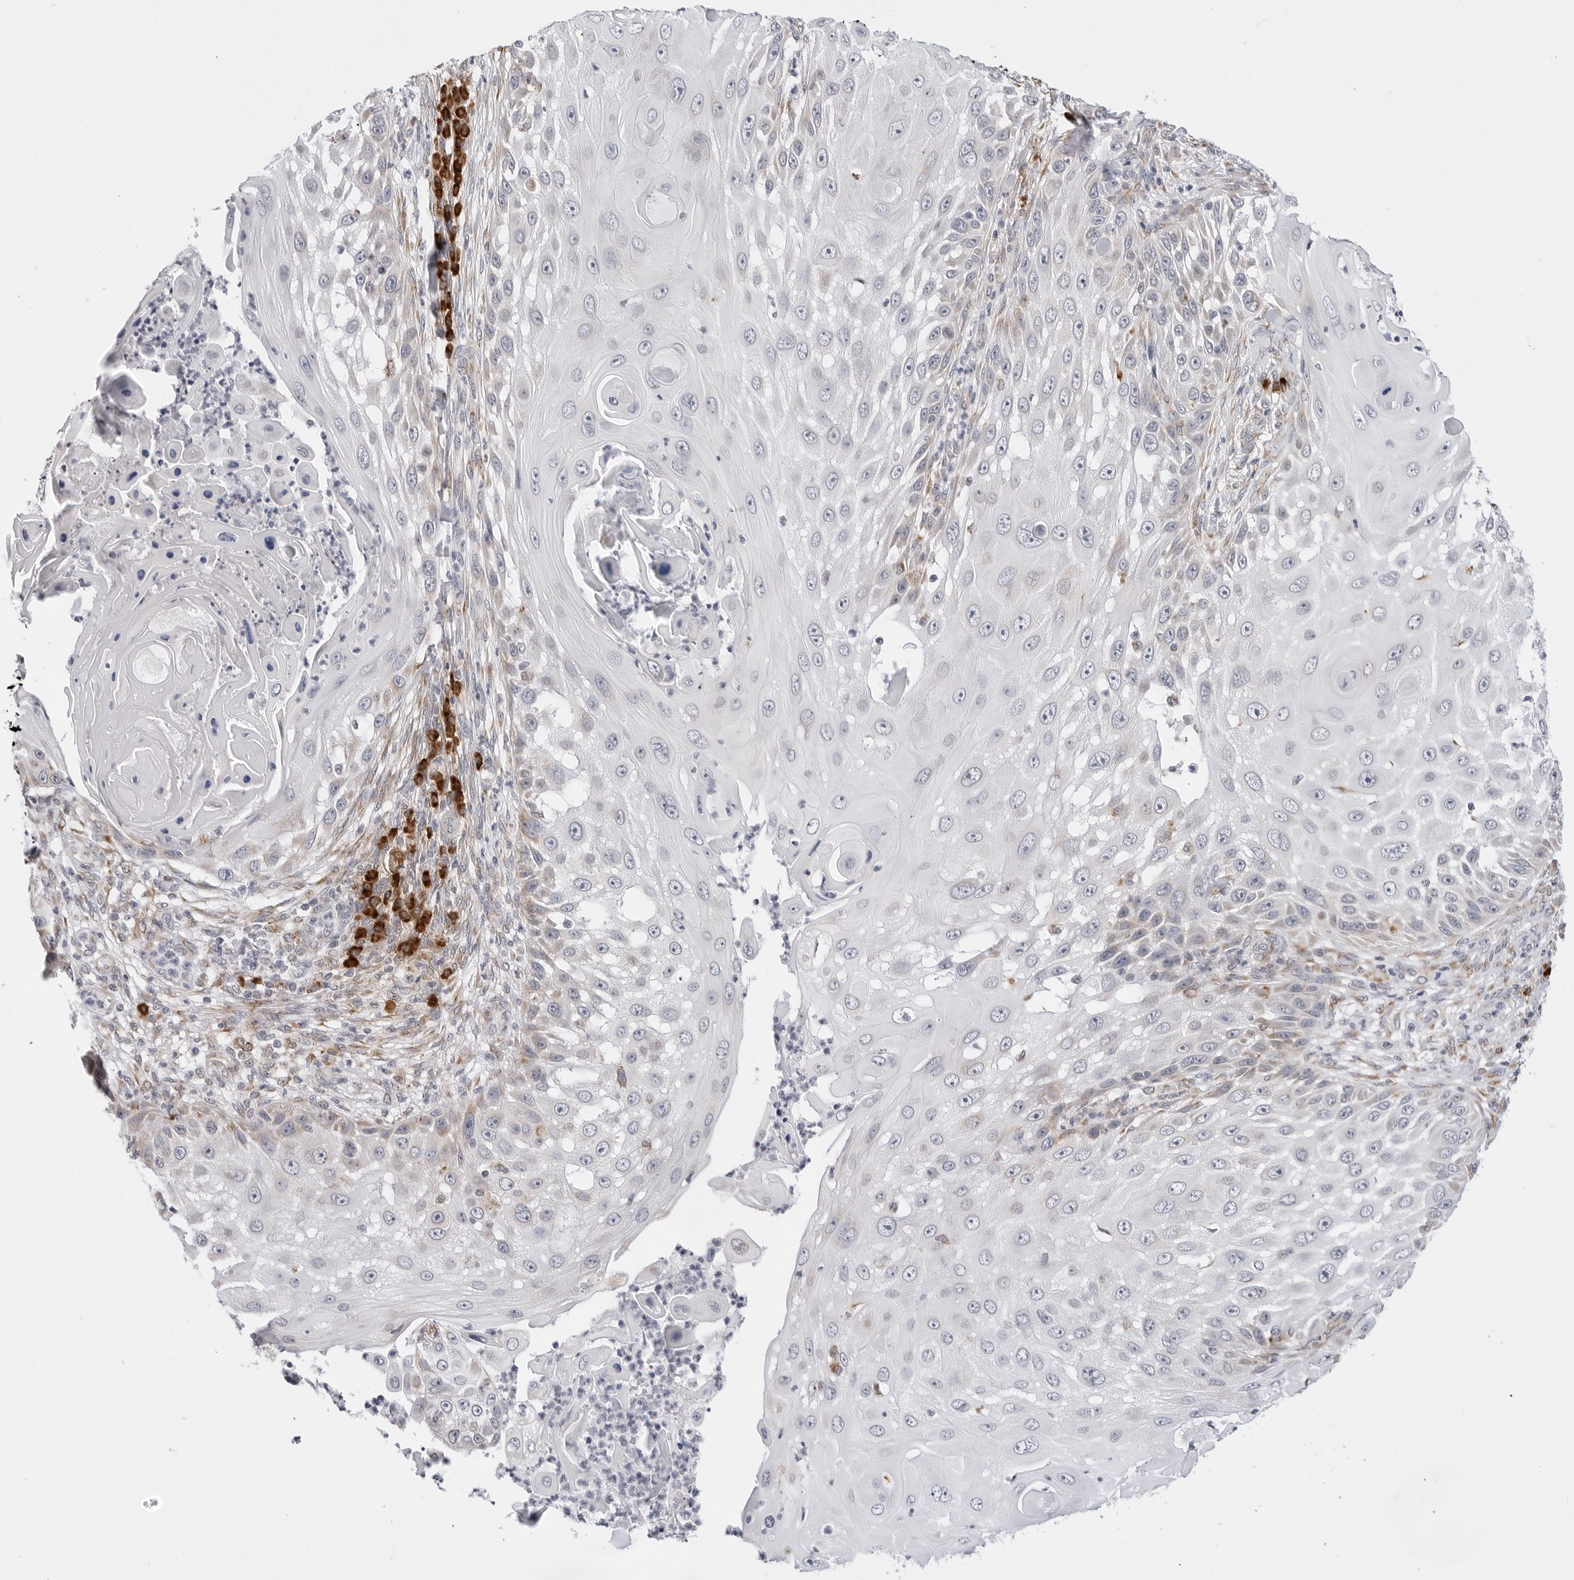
{"staining": {"intensity": "negative", "quantity": "none", "location": "none"}, "tissue": "skin cancer", "cell_type": "Tumor cells", "image_type": "cancer", "snomed": [{"axis": "morphology", "description": "Squamous cell carcinoma, NOS"}, {"axis": "topography", "description": "Skin"}], "caption": "DAB (3,3'-diaminobenzidine) immunohistochemical staining of human squamous cell carcinoma (skin) demonstrates no significant expression in tumor cells.", "gene": "RPN1", "patient": {"sex": "female", "age": 44}}